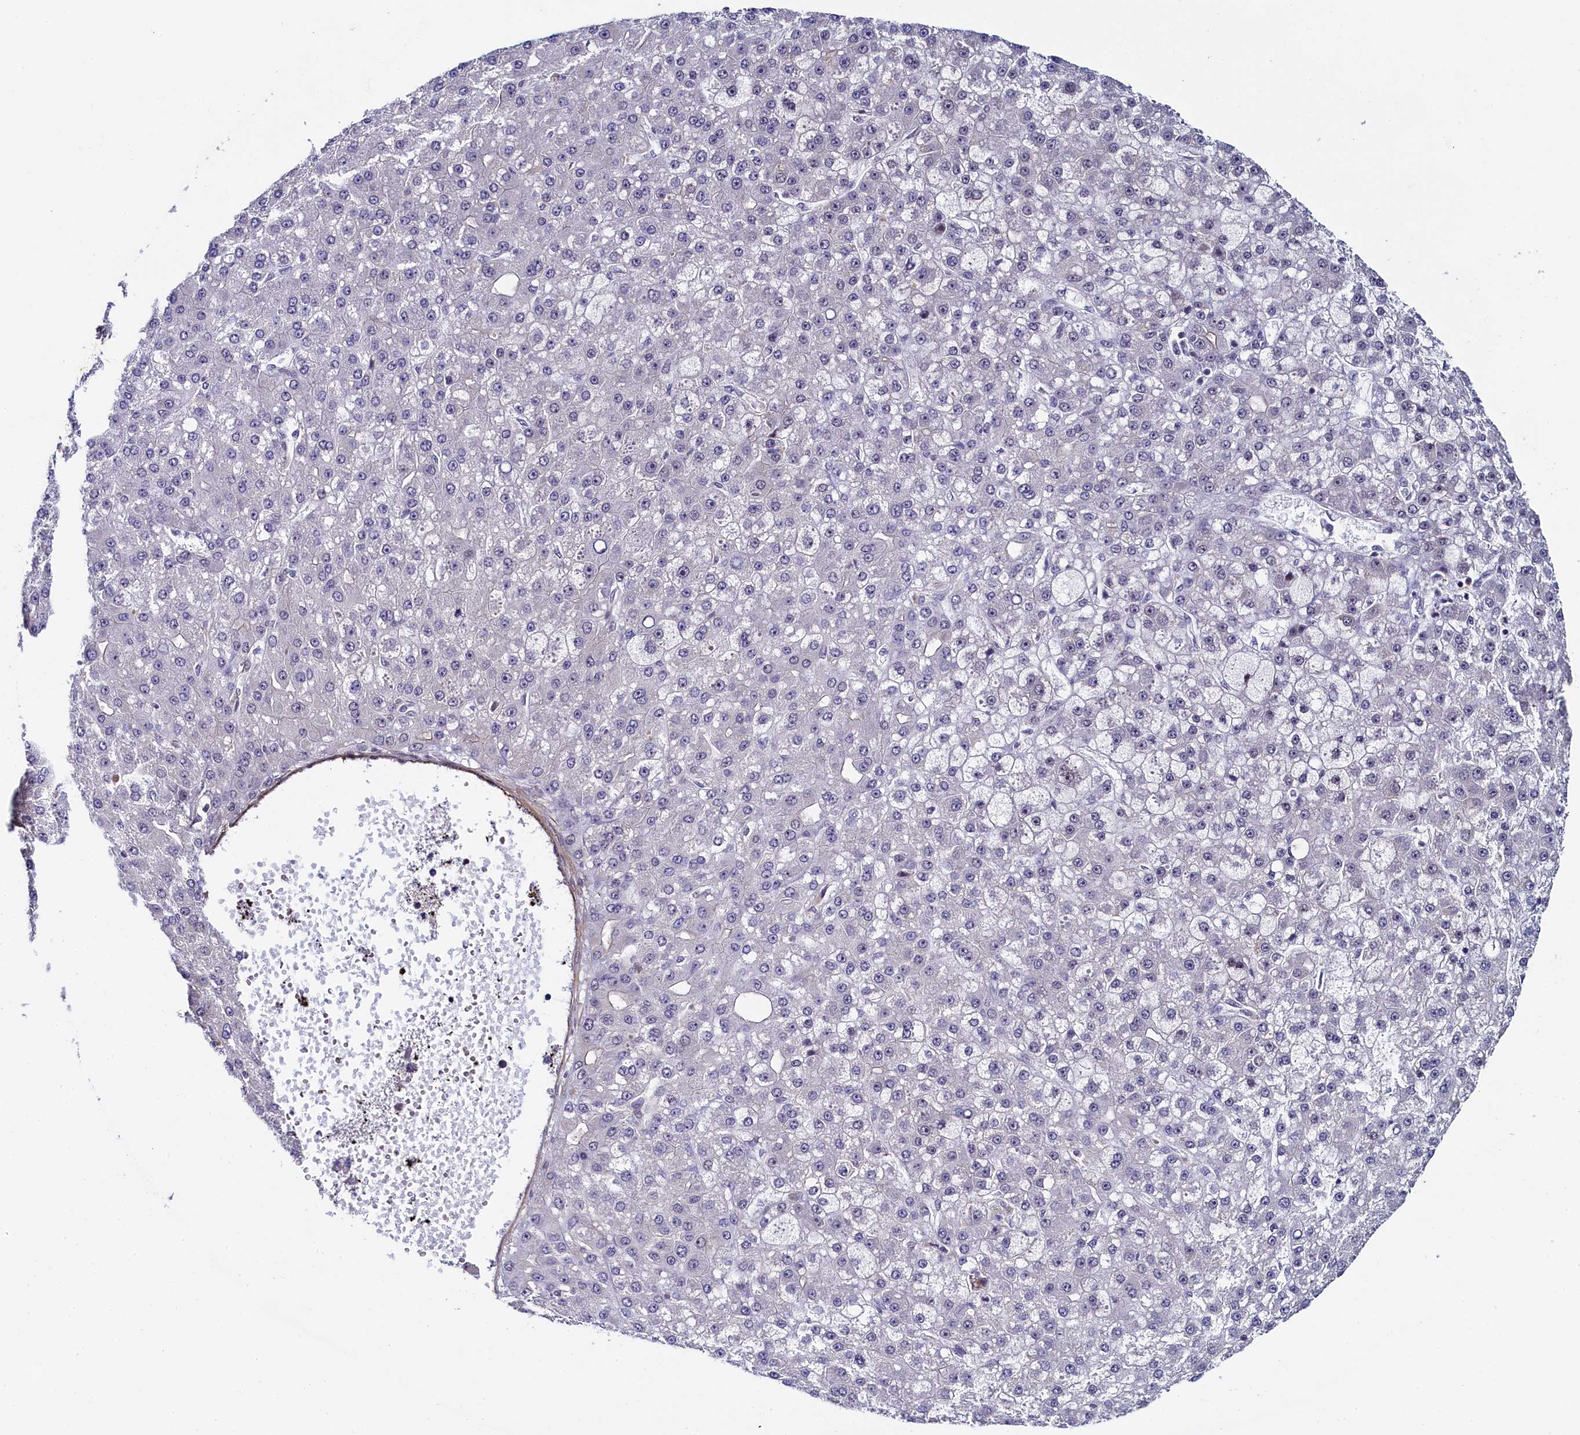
{"staining": {"intensity": "negative", "quantity": "none", "location": "none"}, "tissue": "liver cancer", "cell_type": "Tumor cells", "image_type": "cancer", "snomed": [{"axis": "morphology", "description": "Carcinoma, Hepatocellular, NOS"}, {"axis": "topography", "description": "Liver"}], "caption": "A high-resolution micrograph shows immunohistochemistry (IHC) staining of liver hepatocellular carcinoma, which reveals no significant expression in tumor cells.", "gene": "INTS14", "patient": {"sex": "male", "age": 67}}